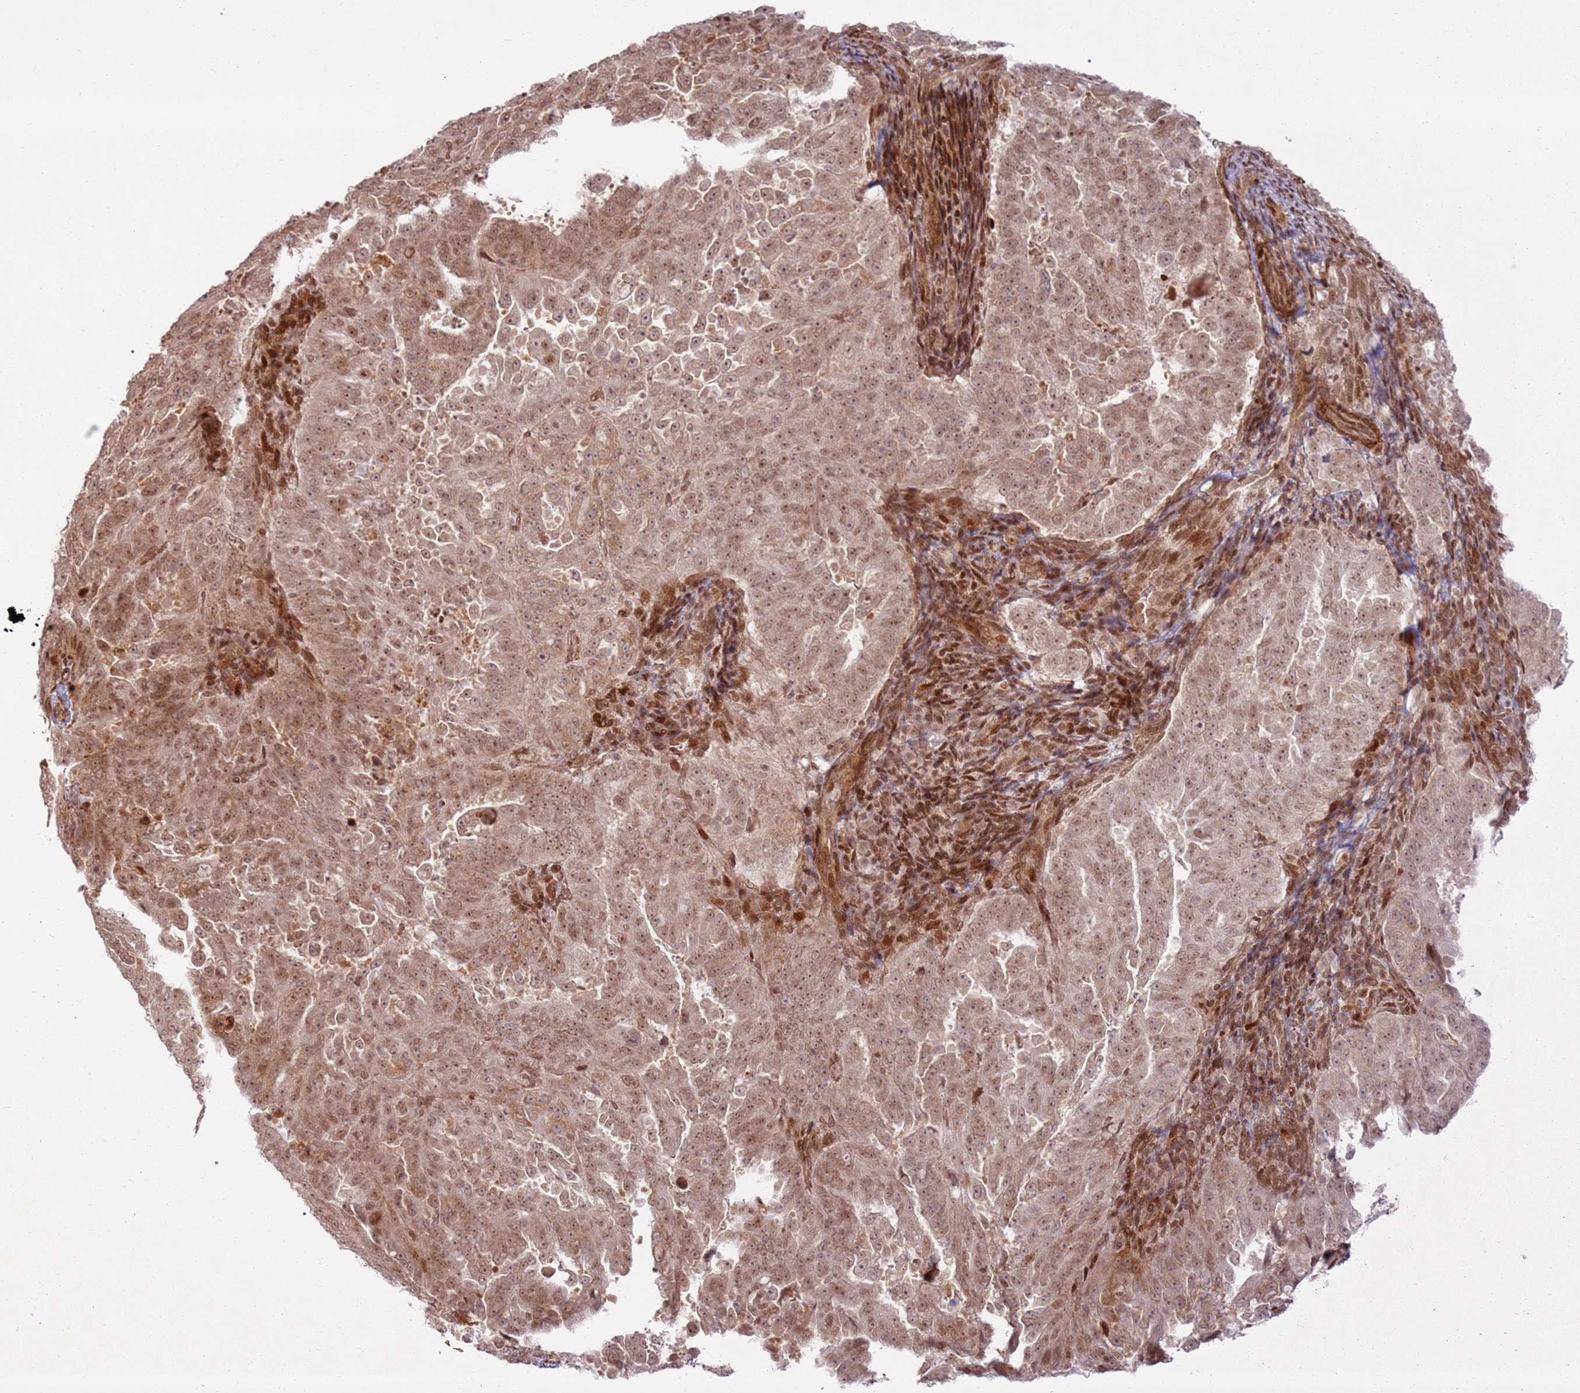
{"staining": {"intensity": "moderate", "quantity": ">75%", "location": "cytoplasmic/membranous,nuclear"}, "tissue": "endometrial cancer", "cell_type": "Tumor cells", "image_type": "cancer", "snomed": [{"axis": "morphology", "description": "Adenocarcinoma, NOS"}, {"axis": "topography", "description": "Endometrium"}], "caption": "Protein analysis of adenocarcinoma (endometrial) tissue shows moderate cytoplasmic/membranous and nuclear staining in about >75% of tumor cells. The staining was performed using DAB (3,3'-diaminobenzidine), with brown indicating positive protein expression. Nuclei are stained blue with hematoxylin.", "gene": "KLHL36", "patient": {"sex": "female", "age": 65}}